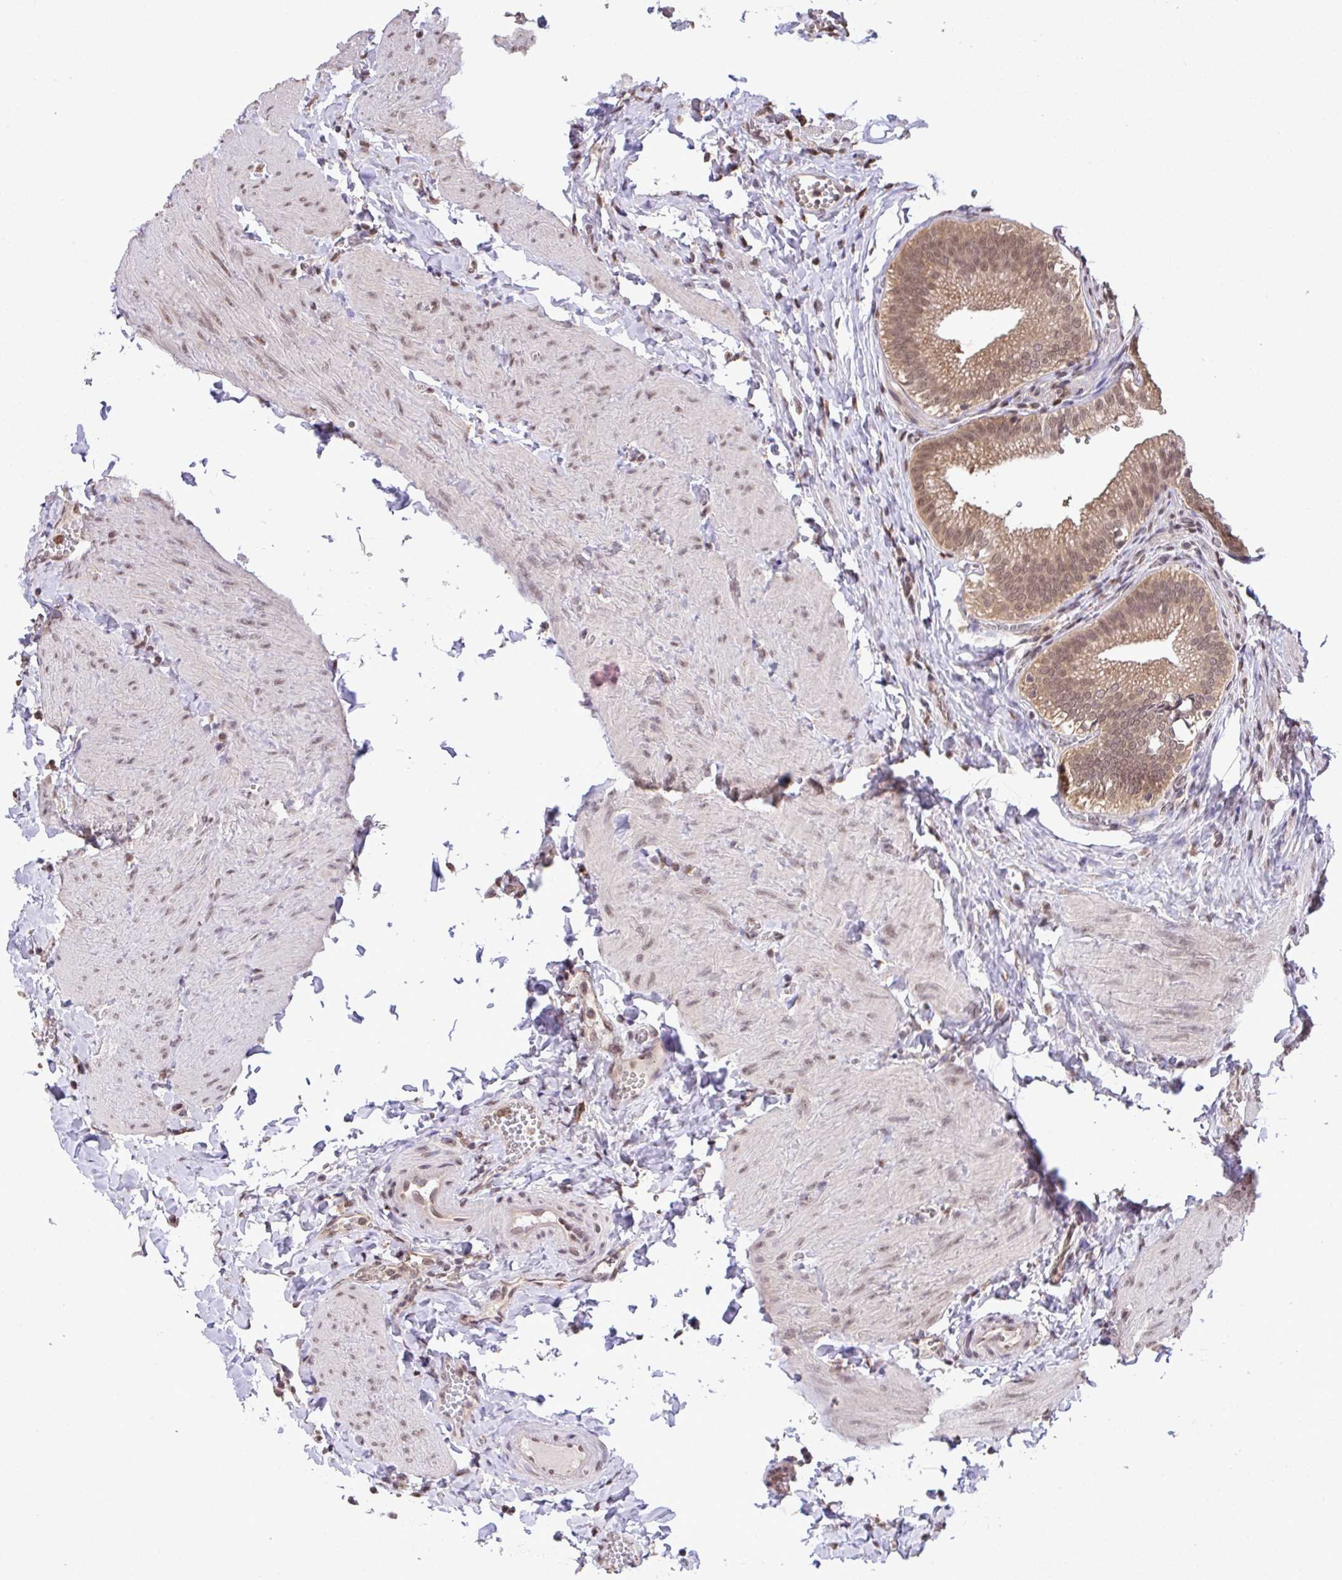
{"staining": {"intensity": "moderate", "quantity": ">75%", "location": "cytoplasmic/membranous,nuclear"}, "tissue": "gallbladder", "cell_type": "Glandular cells", "image_type": "normal", "snomed": [{"axis": "morphology", "description": "Normal tissue, NOS"}, {"axis": "topography", "description": "Gallbladder"}, {"axis": "topography", "description": "Peripheral nerve tissue"}], "caption": "Immunohistochemistry image of normal gallbladder: gallbladder stained using immunohistochemistry exhibits medium levels of moderate protein expression localized specifically in the cytoplasmic/membranous,nuclear of glandular cells, appearing as a cytoplasmic/membranous,nuclear brown color.", "gene": "C12orf57", "patient": {"sex": "male", "age": 17}}